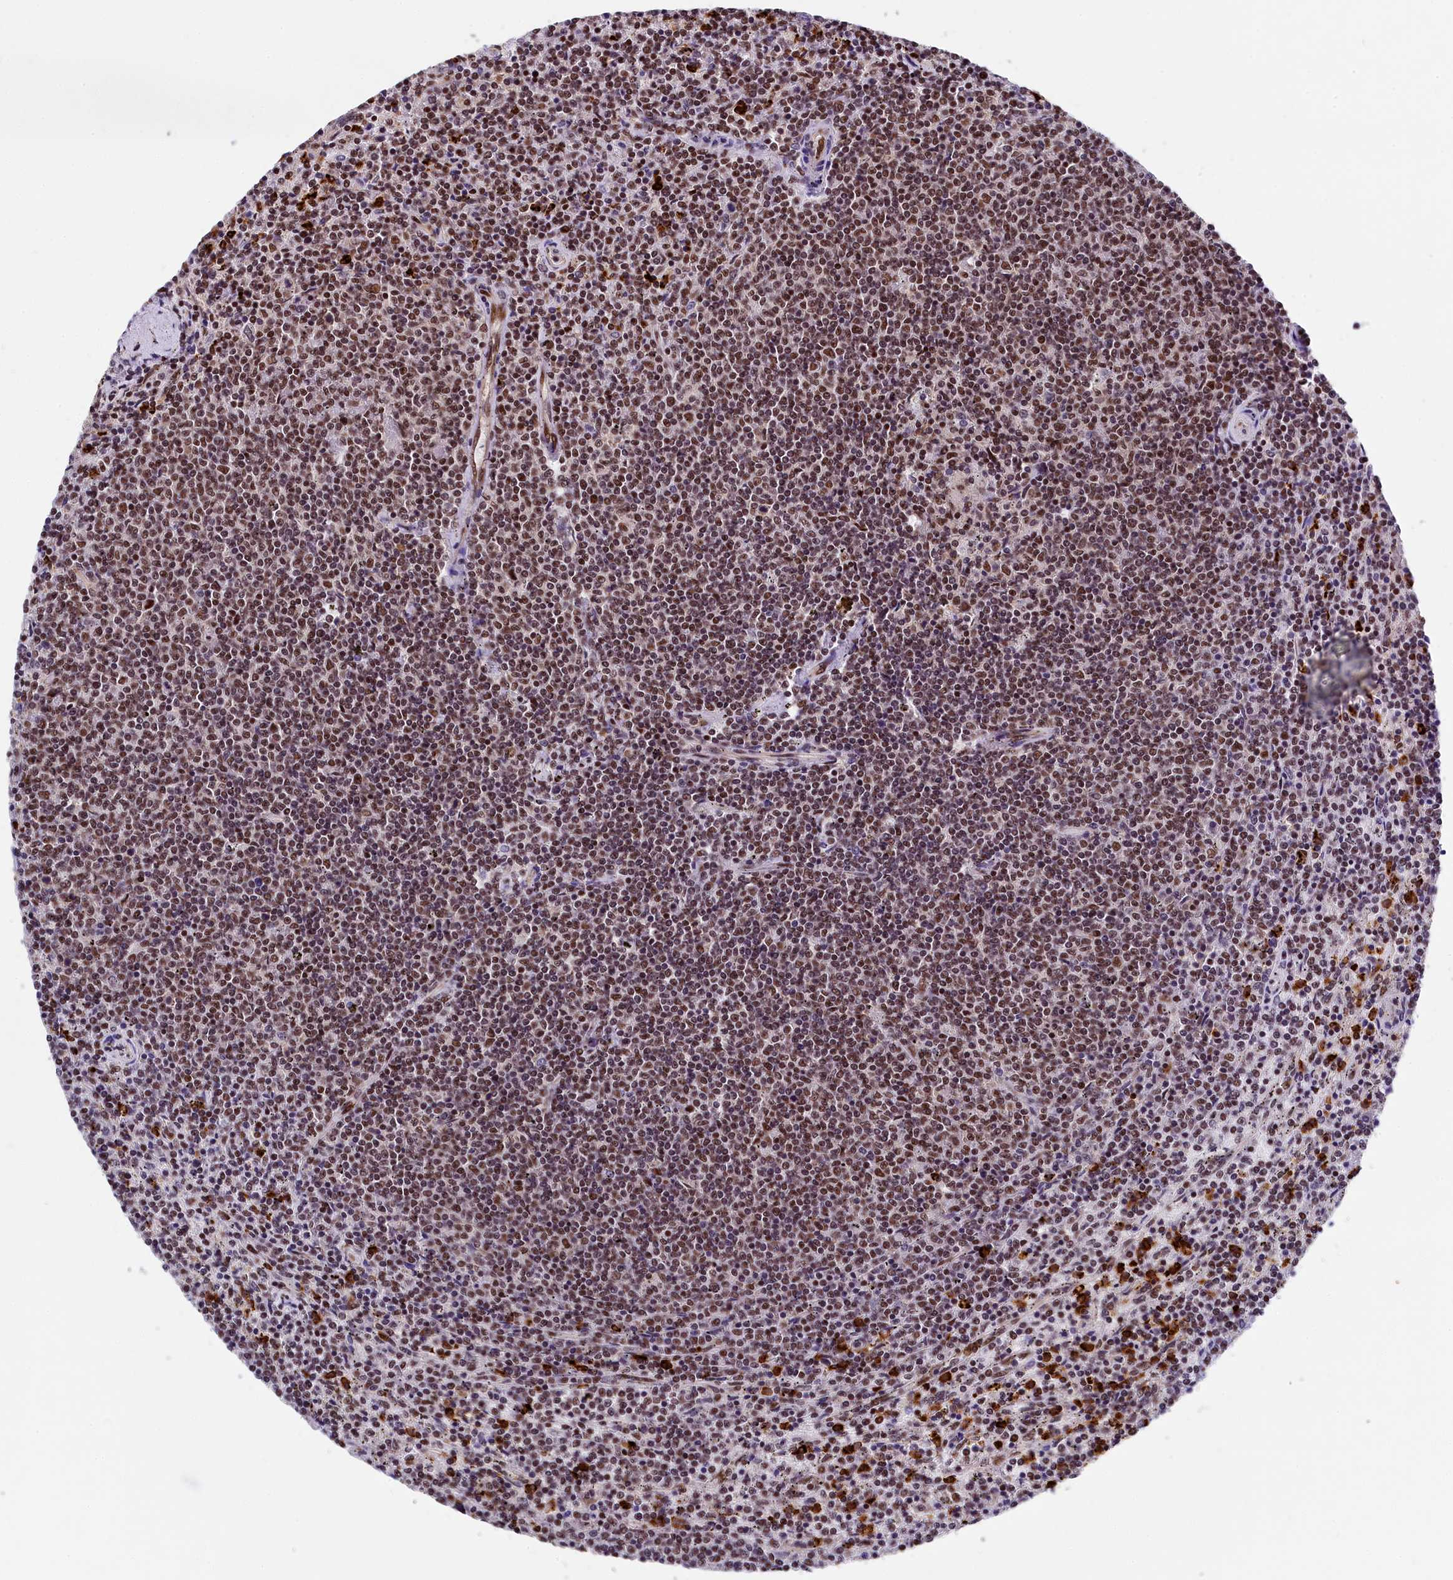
{"staining": {"intensity": "moderate", "quantity": "25%-75%", "location": "nuclear"}, "tissue": "lymphoma", "cell_type": "Tumor cells", "image_type": "cancer", "snomed": [{"axis": "morphology", "description": "Malignant lymphoma, non-Hodgkin's type, Low grade"}, {"axis": "topography", "description": "Spleen"}], "caption": "Human lymphoma stained for a protein (brown) demonstrates moderate nuclear positive positivity in about 25%-75% of tumor cells.", "gene": "ADIG", "patient": {"sex": "female", "age": 50}}